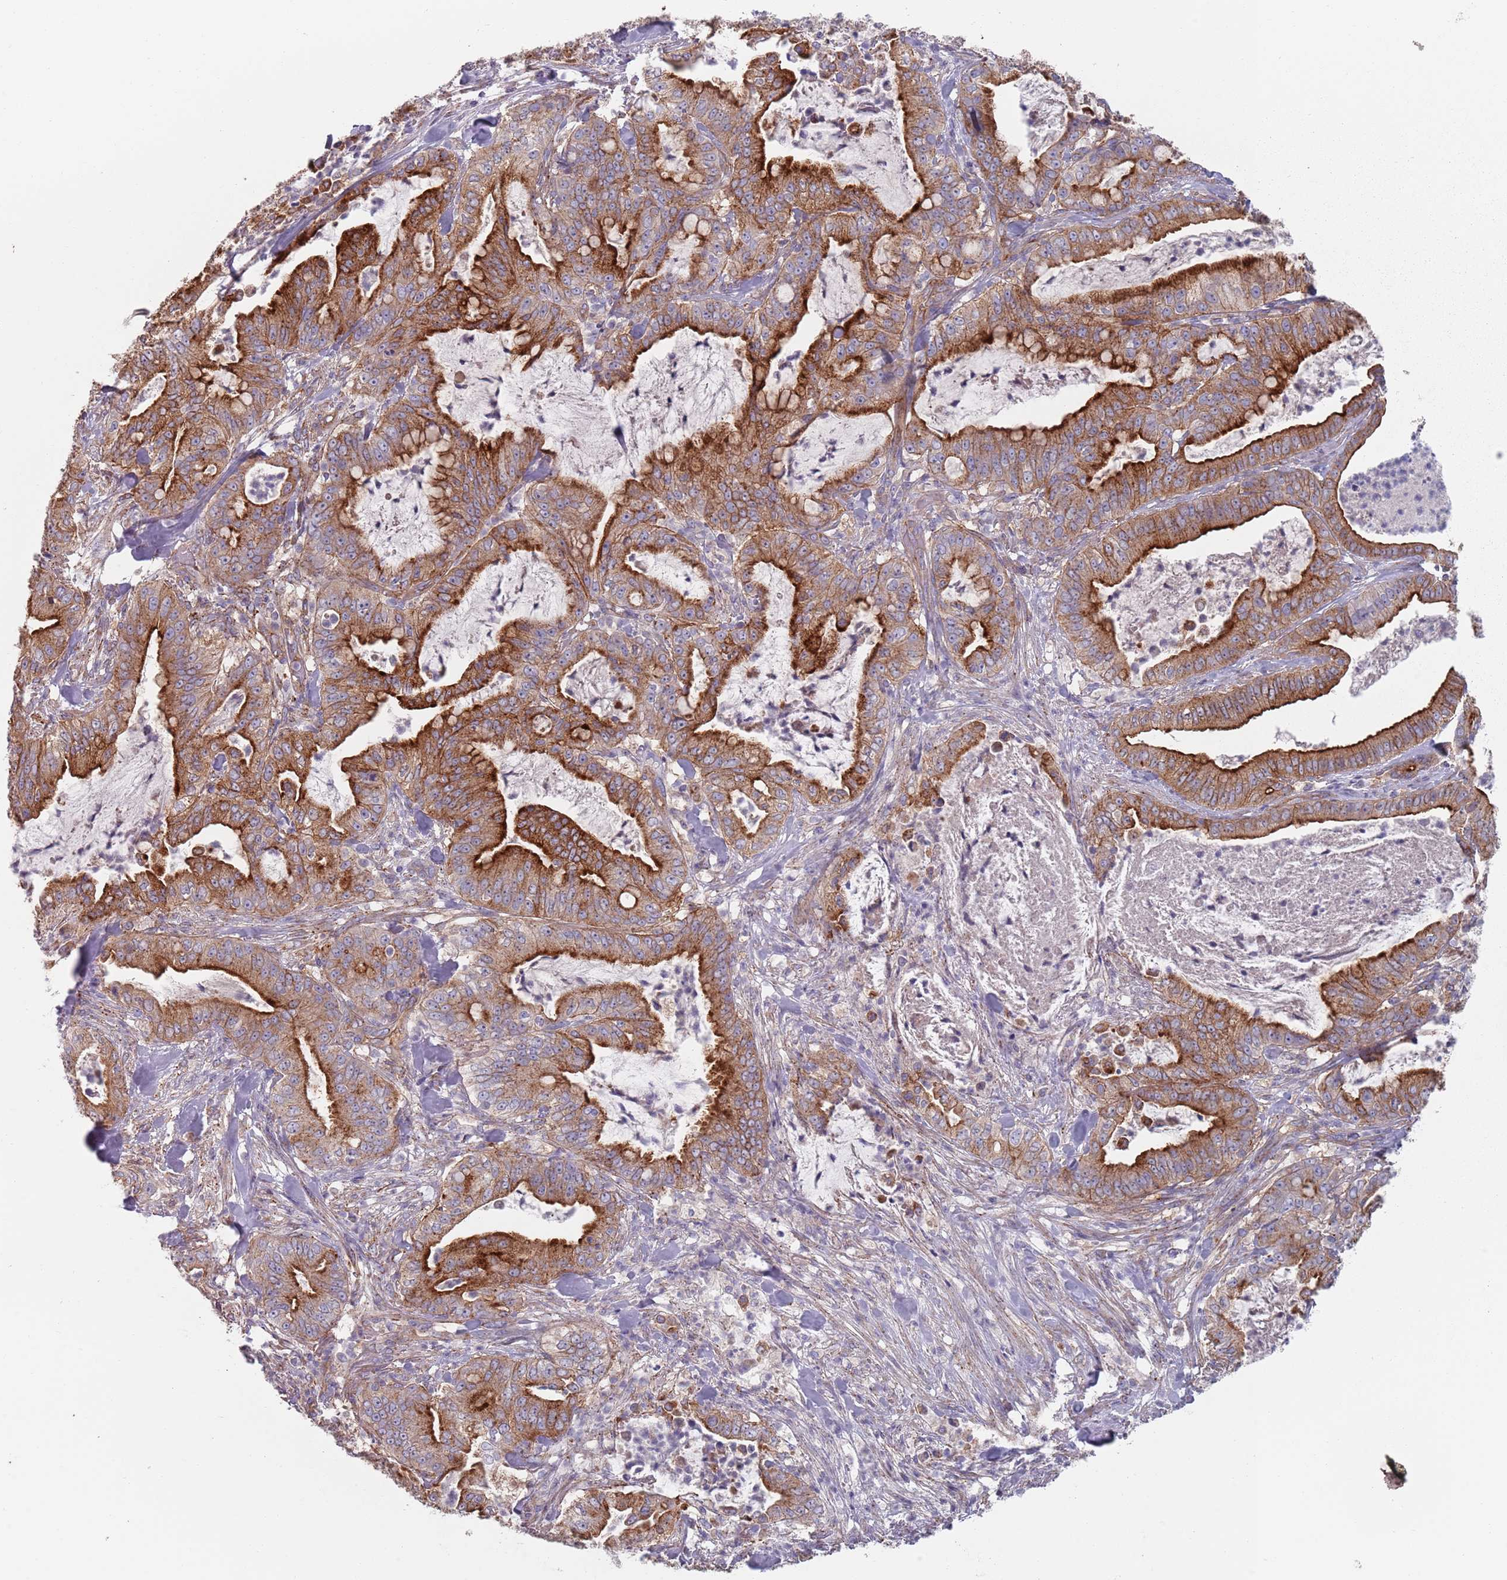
{"staining": {"intensity": "strong", "quantity": ">75%", "location": "cytoplasmic/membranous"}, "tissue": "pancreatic cancer", "cell_type": "Tumor cells", "image_type": "cancer", "snomed": [{"axis": "morphology", "description": "Adenocarcinoma, NOS"}, {"axis": "topography", "description": "Pancreas"}], "caption": "Protein staining shows strong cytoplasmic/membranous staining in approximately >75% of tumor cells in adenocarcinoma (pancreatic).", "gene": "APPL2", "patient": {"sex": "male", "age": 71}}